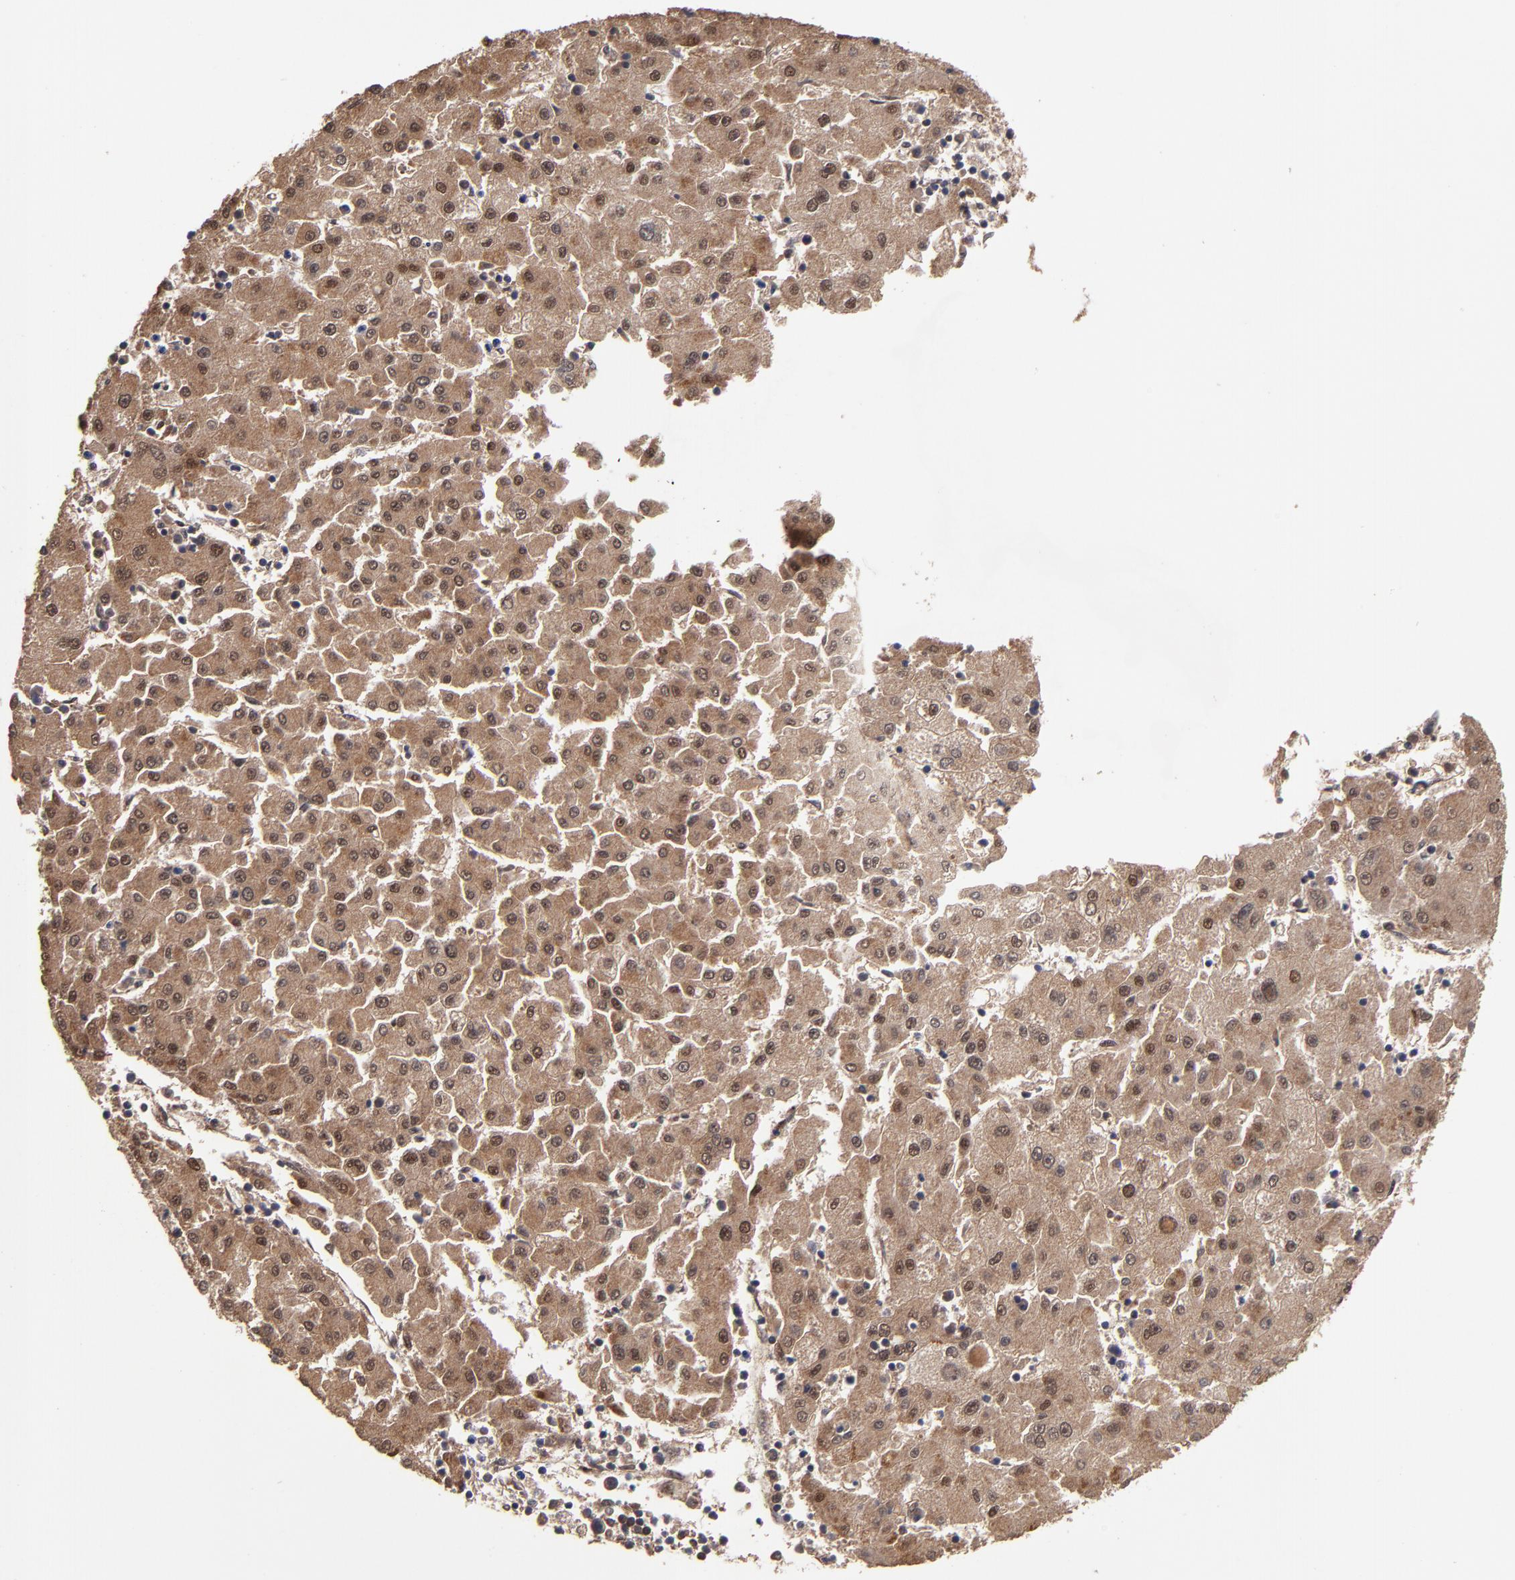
{"staining": {"intensity": "moderate", "quantity": ">75%", "location": "cytoplasmic/membranous"}, "tissue": "liver cancer", "cell_type": "Tumor cells", "image_type": "cancer", "snomed": [{"axis": "morphology", "description": "Carcinoma, Hepatocellular, NOS"}, {"axis": "topography", "description": "Liver"}], "caption": "Hepatocellular carcinoma (liver) stained for a protein displays moderate cytoplasmic/membranous positivity in tumor cells.", "gene": "CUL5", "patient": {"sex": "male", "age": 72}}